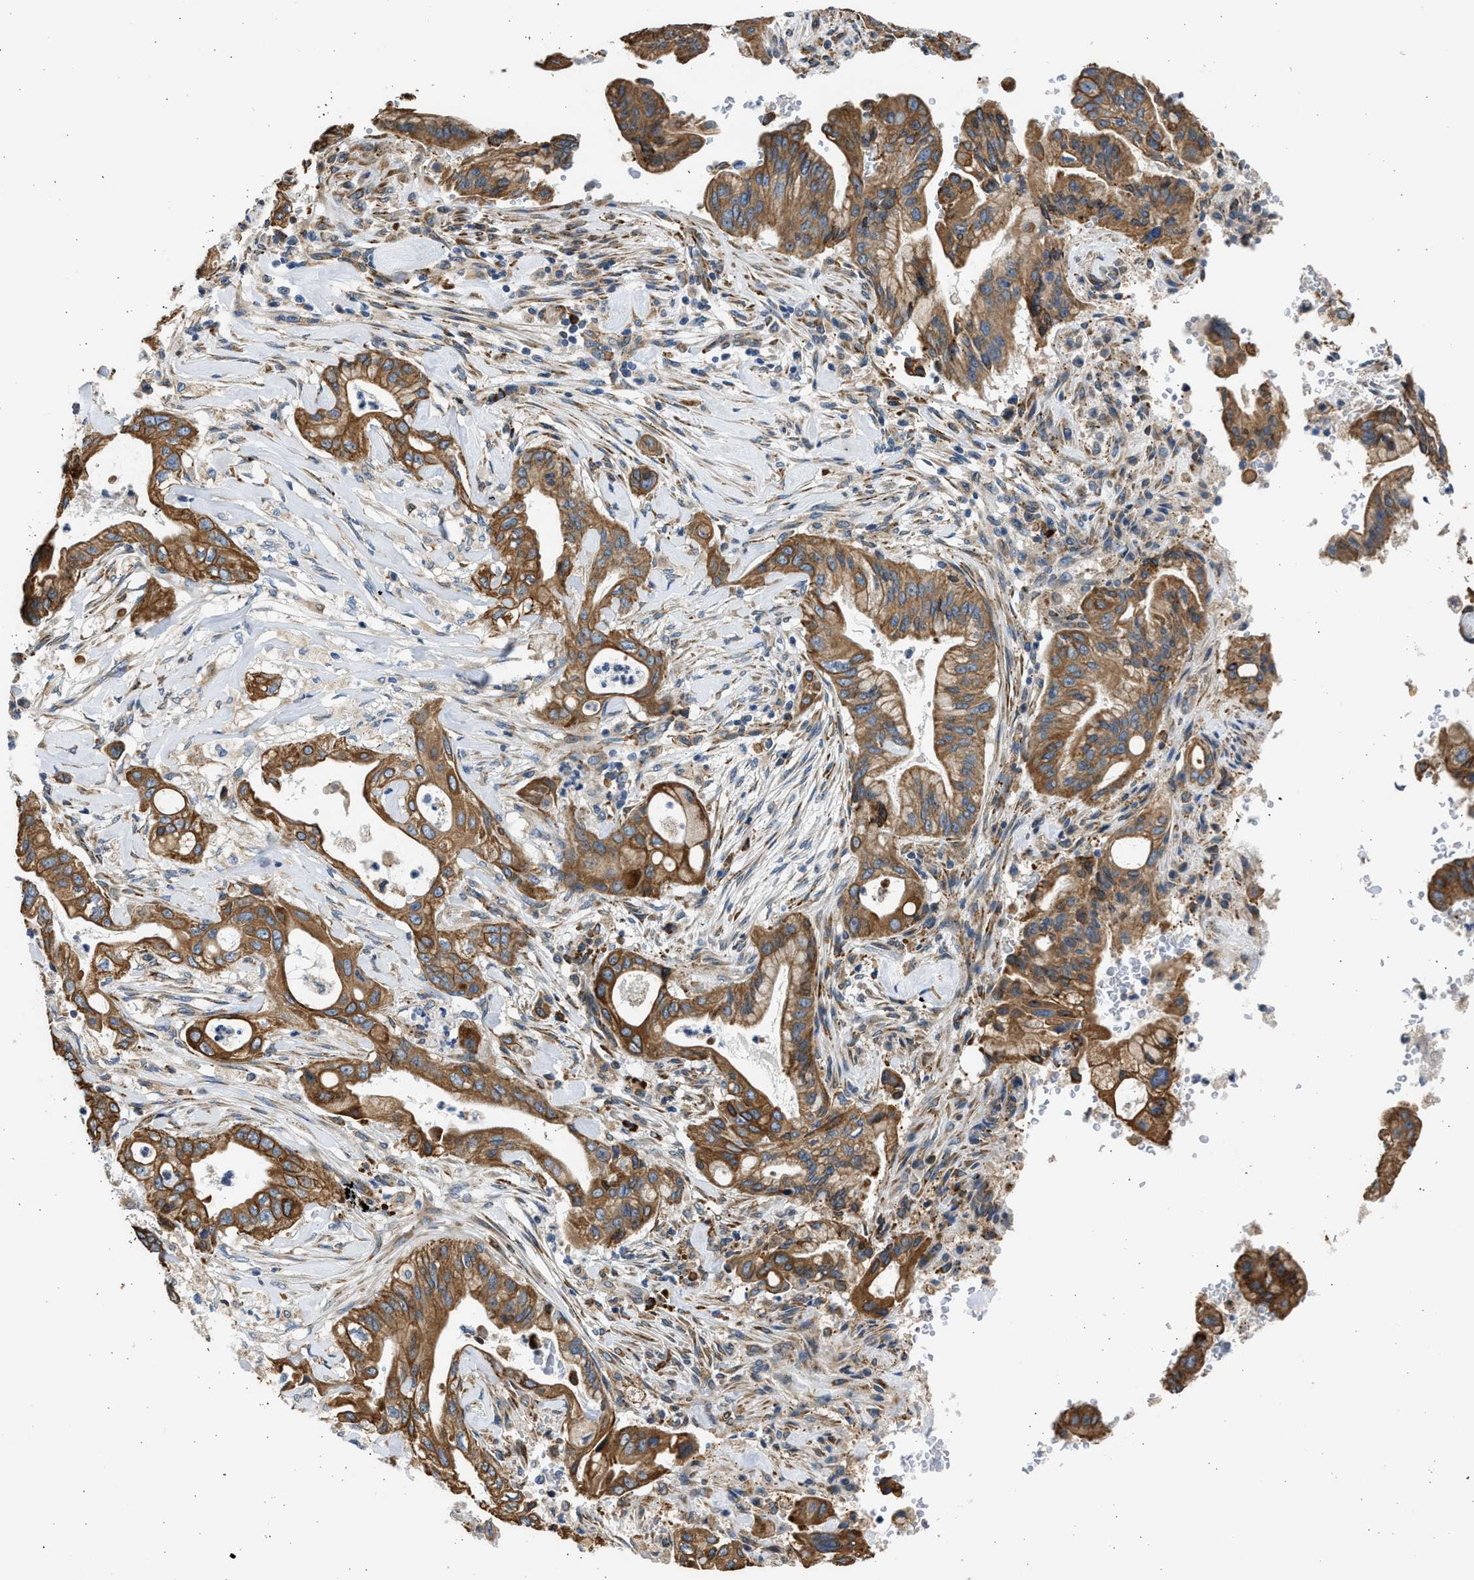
{"staining": {"intensity": "moderate", "quantity": ">75%", "location": "cytoplasmic/membranous"}, "tissue": "pancreatic cancer", "cell_type": "Tumor cells", "image_type": "cancer", "snomed": [{"axis": "morphology", "description": "Adenocarcinoma, NOS"}, {"axis": "topography", "description": "Pancreas"}], "caption": "Immunohistochemistry of pancreatic cancer reveals medium levels of moderate cytoplasmic/membranous positivity in about >75% of tumor cells.", "gene": "PLD2", "patient": {"sex": "female", "age": 73}}